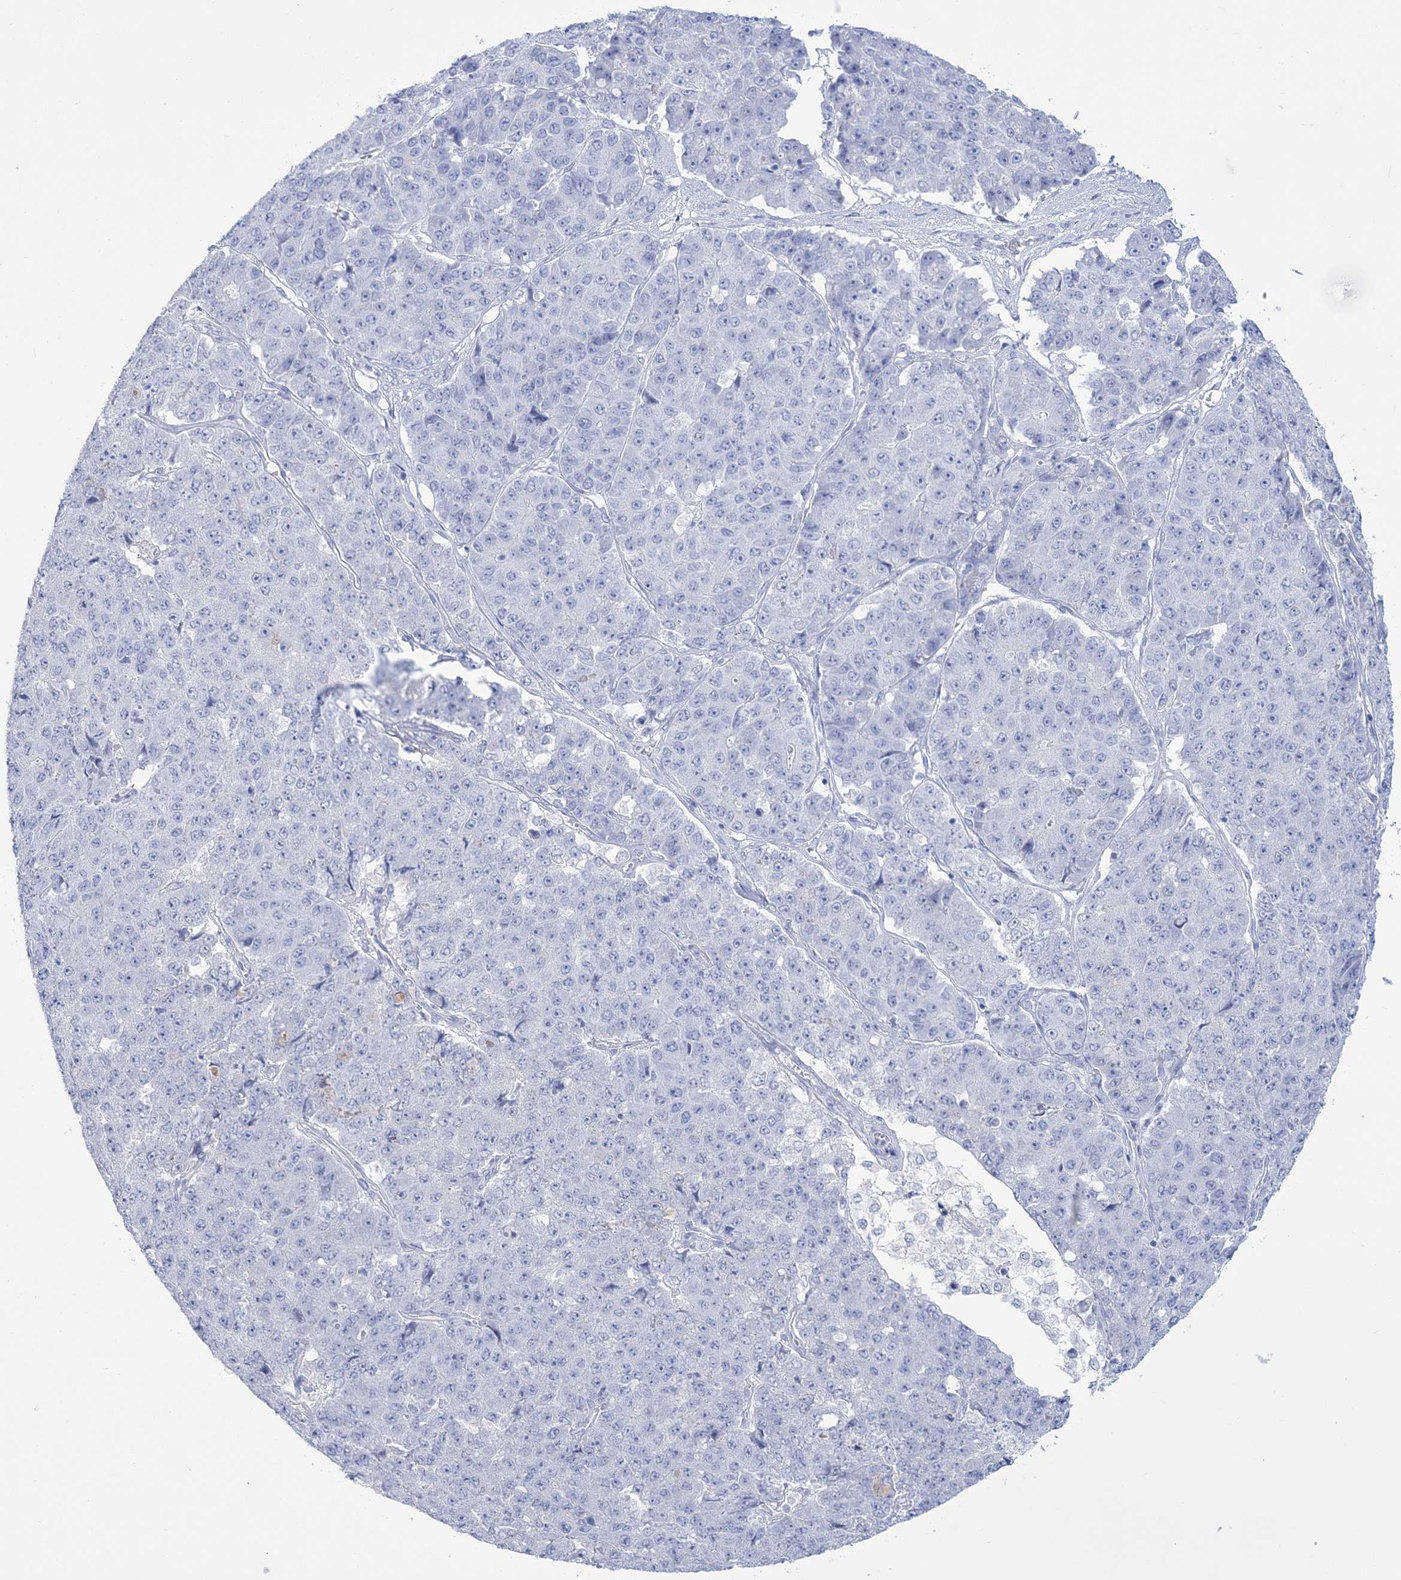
{"staining": {"intensity": "negative", "quantity": "none", "location": "none"}, "tissue": "pancreatic cancer", "cell_type": "Tumor cells", "image_type": "cancer", "snomed": [{"axis": "morphology", "description": "Adenocarcinoma, NOS"}, {"axis": "topography", "description": "Pancreas"}], "caption": "Immunohistochemistry photomicrograph of pancreatic cancer (adenocarcinoma) stained for a protein (brown), which displays no expression in tumor cells. Brightfield microscopy of IHC stained with DAB (3,3'-diaminobenzidine) (brown) and hematoxylin (blue), captured at high magnification.", "gene": "RBP2", "patient": {"sex": "male", "age": 50}}